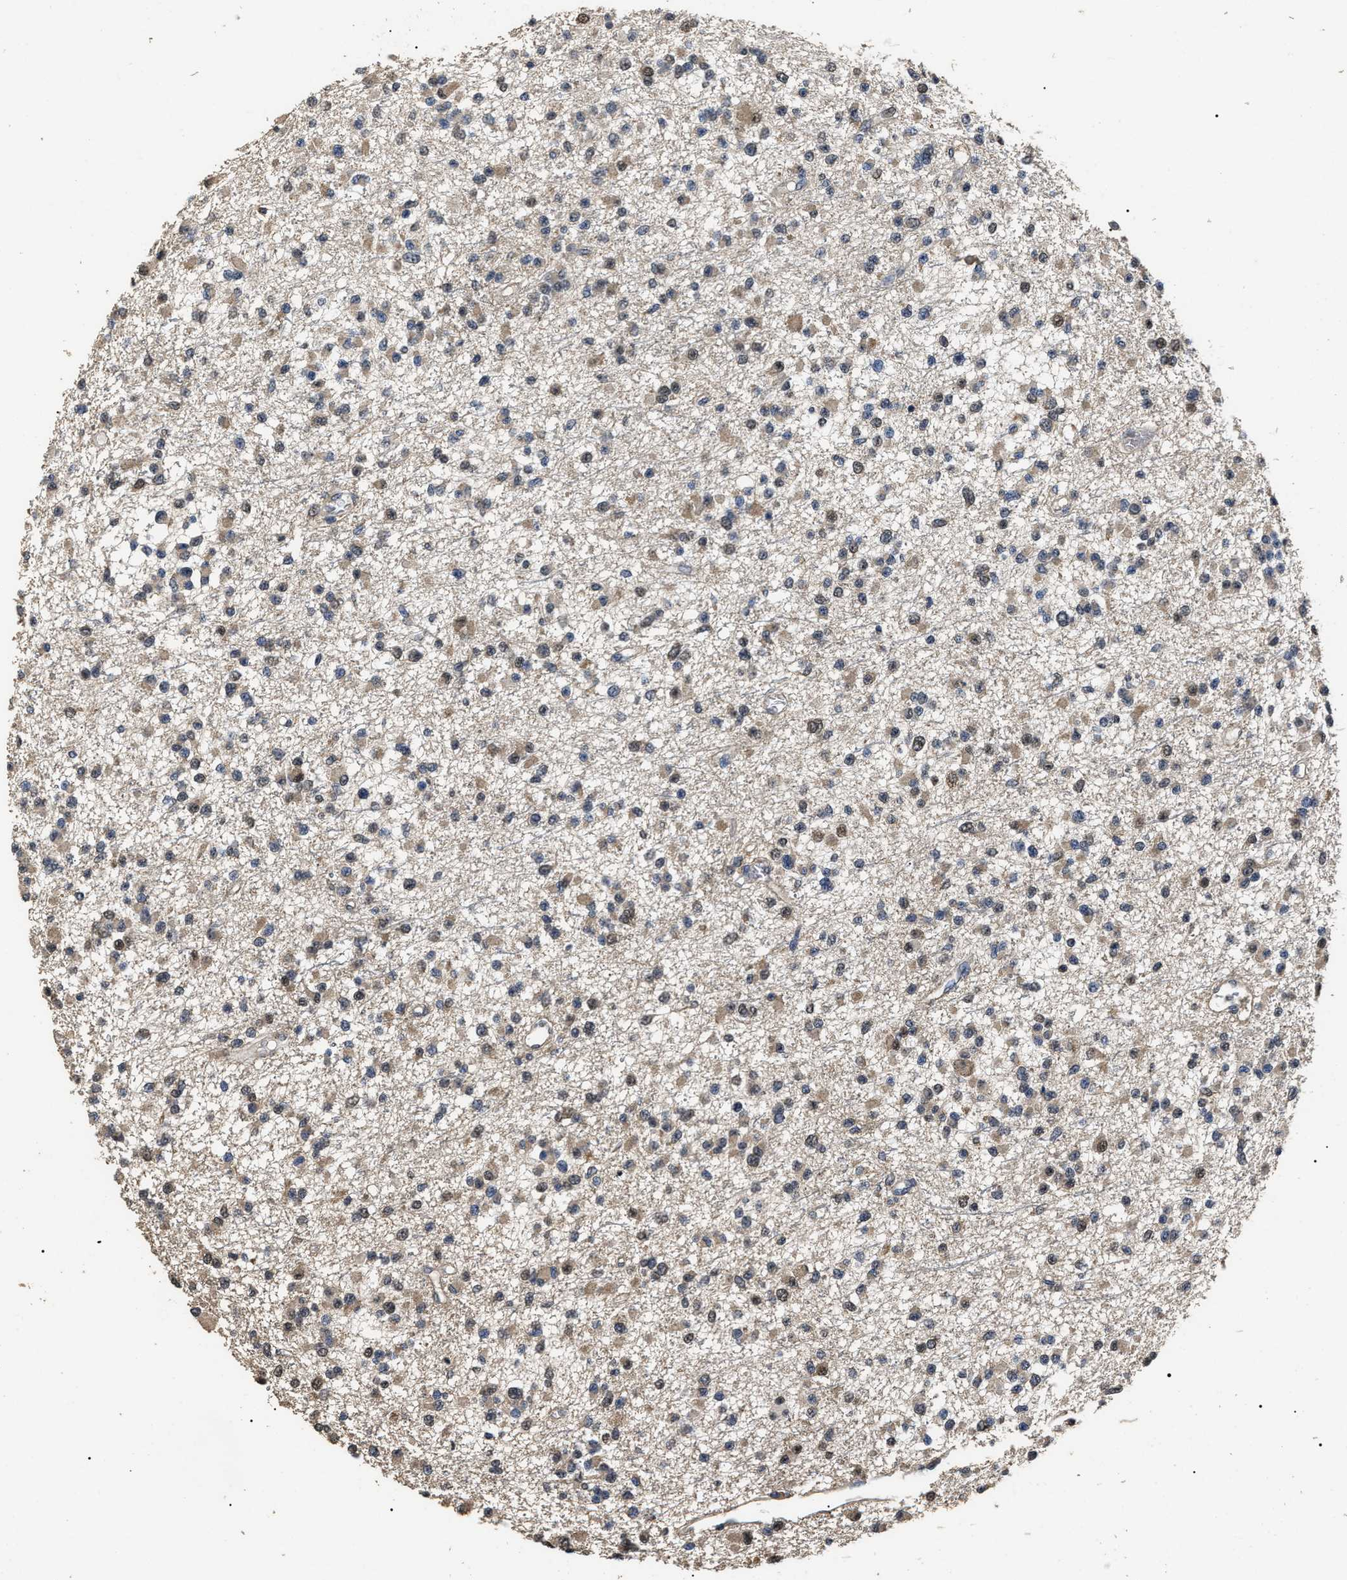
{"staining": {"intensity": "weak", "quantity": "25%-75%", "location": "cytoplasmic/membranous,nuclear"}, "tissue": "glioma", "cell_type": "Tumor cells", "image_type": "cancer", "snomed": [{"axis": "morphology", "description": "Glioma, malignant, Low grade"}, {"axis": "topography", "description": "Brain"}], "caption": "Immunohistochemical staining of malignant glioma (low-grade) reveals weak cytoplasmic/membranous and nuclear protein expression in approximately 25%-75% of tumor cells.", "gene": "PSMD8", "patient": {"sex": "female", "age": 22}}